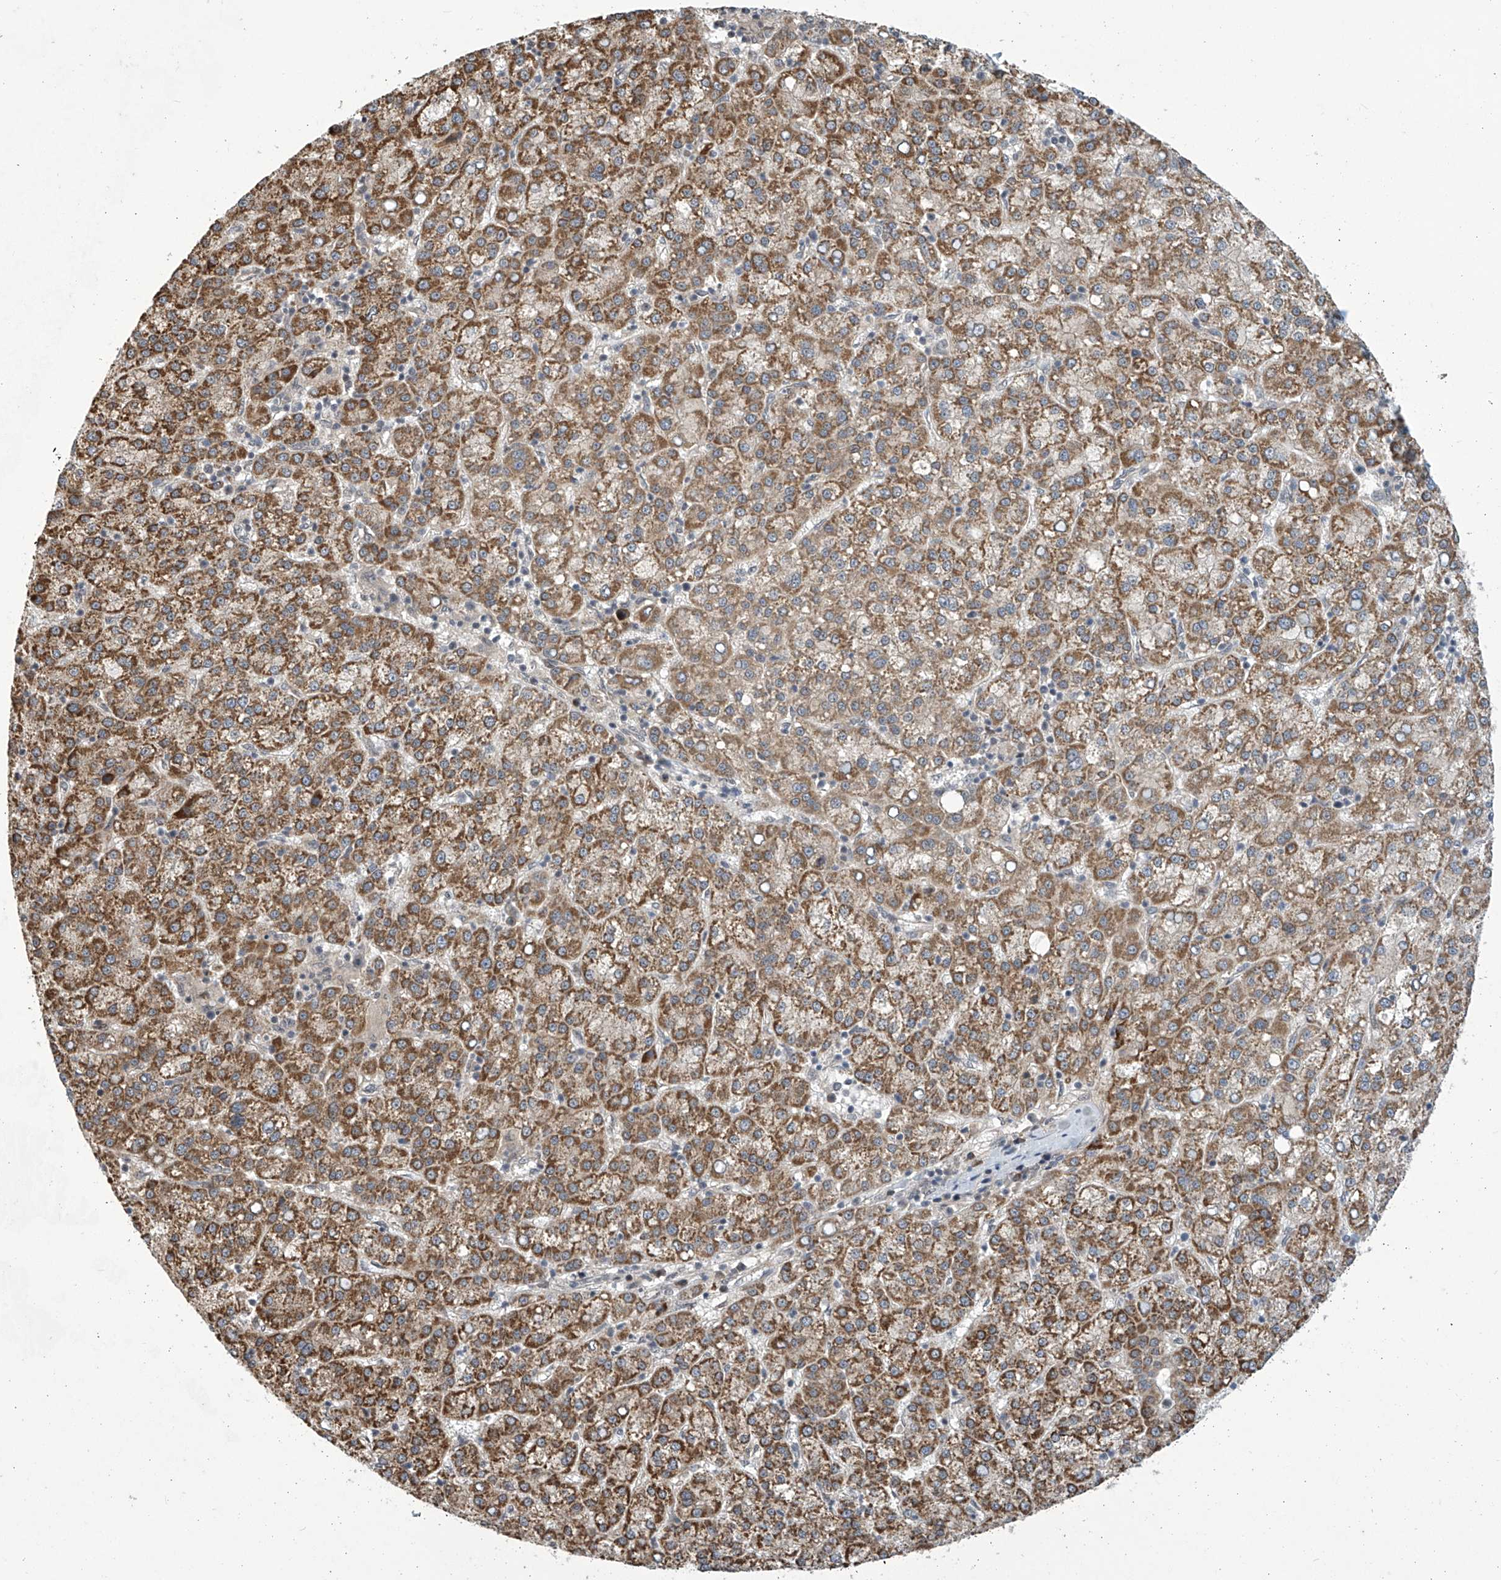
{"staining": {"intensity": "moderate", "quantity": ">75%", "location": "cytoplasmic/membranous"}, "tissue": "liver cancer", "cell_type": "Tumor cells", "image_type": "cancer", "snomed": [{"axis": "morphology", "description": "Carcinoma, Hepatocellular, NOS"}, {"axis": "topography", "description": "Liver"}], "caption": "A photomicrograph of human liver hepatocellular carcinoma stained for a protein displays moderate cytoplasmic/membranous brown staining in tumor cells.", "gene": "ABHD13", "patient": {"sex": "female", "age": 58}}